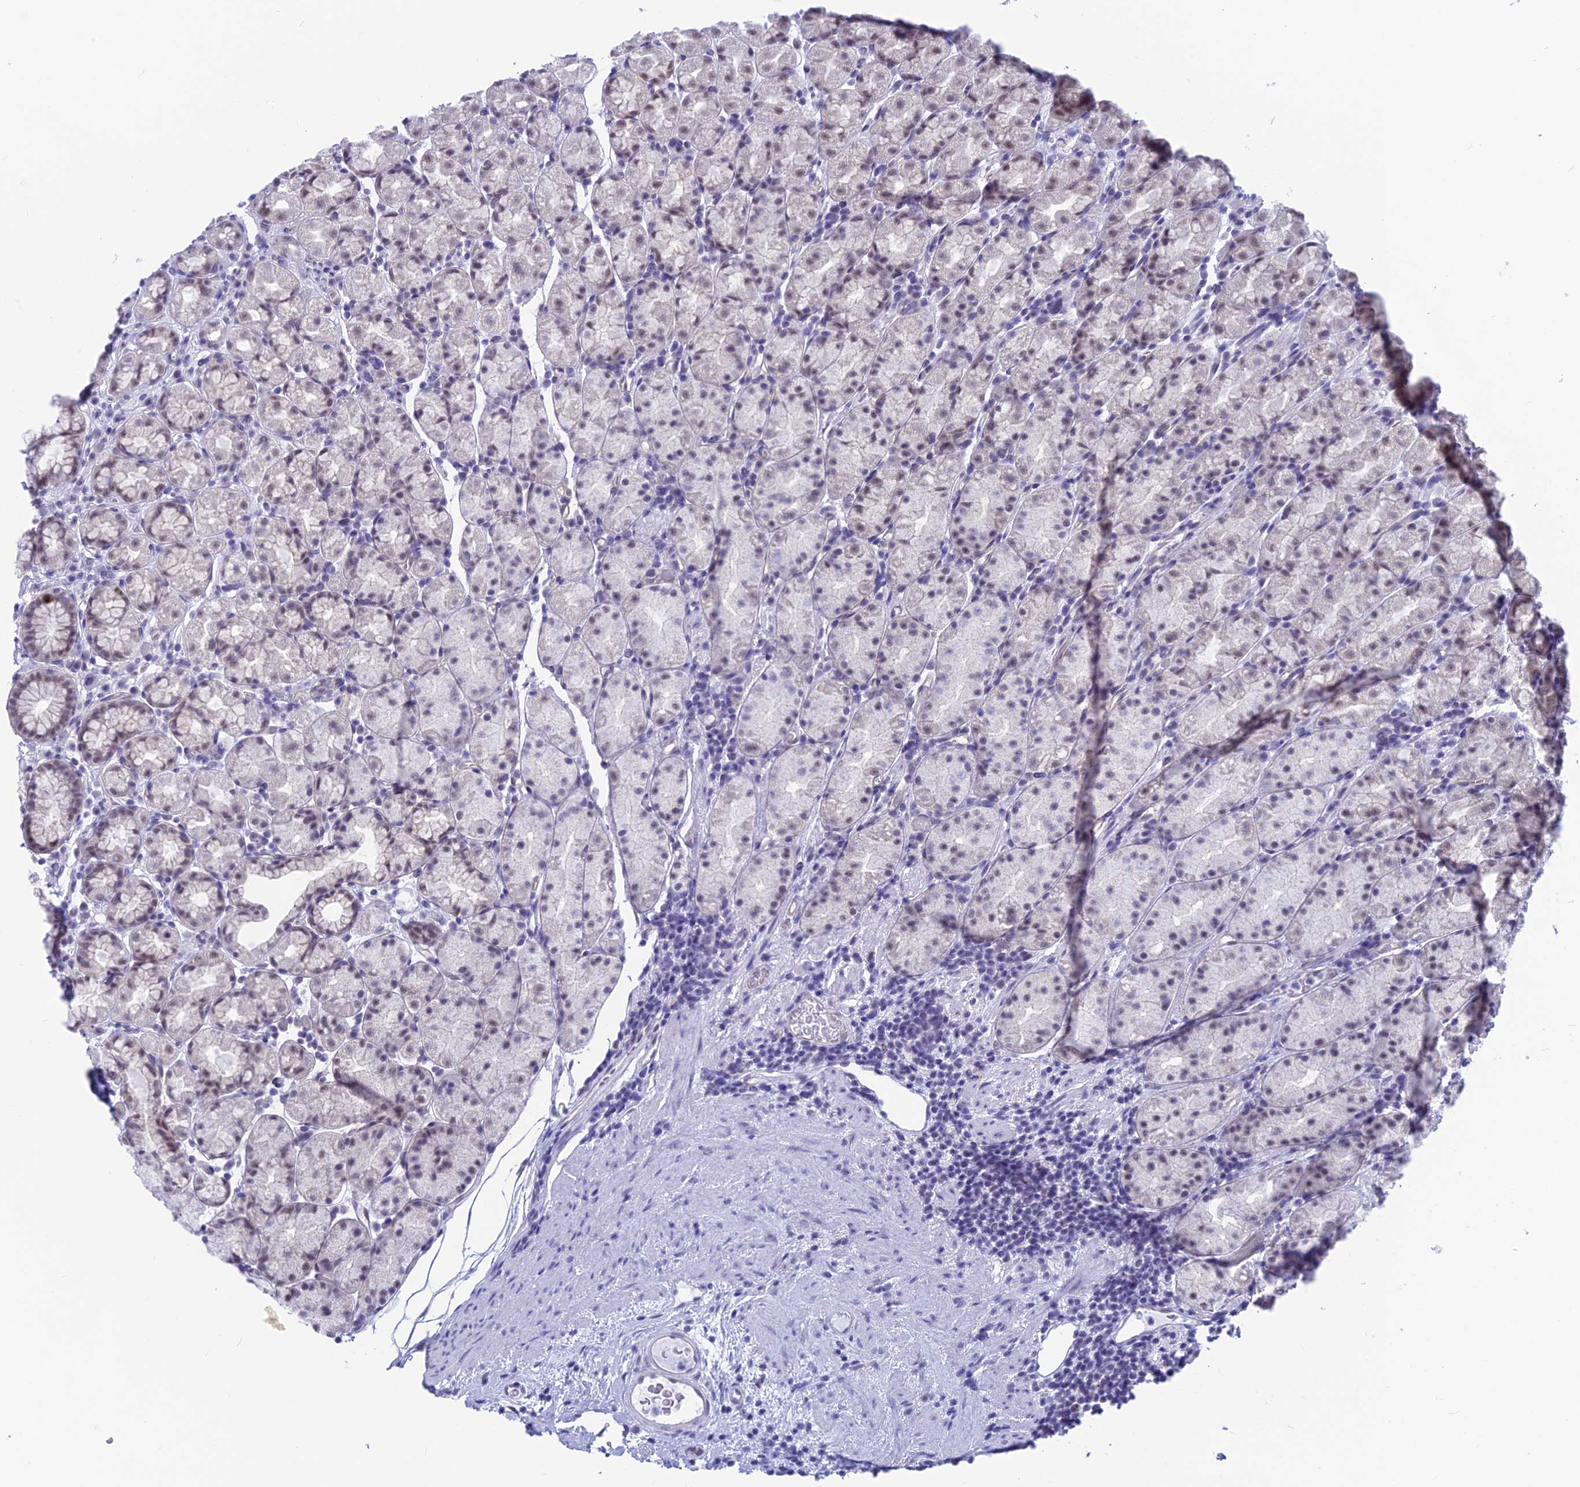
{"staining": {"intensity": "strong", "quantity": "25%-75%", "location": "nuclear"}, "tissue": "stomach", "cell_type": "Glandular cells", "image_type": "normal", "snomed": [{"axis": "morphology", "description": "Normal tissue, NOS"}, {"axis": "topography", "description": "Stomach, upper"}, {"axis": "topography", "description": "Stomach, lower"}, {"axis": "topography", "description": "Small intestine"}], "caption": "Stomach stained with IHC demonstrates strong nuclear staining in approximately 25%-75% of glandular cells. (IHC, brightfield microscopy, high magnification).", "gene": "SRSF5", "patient": {"sex": "male", "age": 68}}